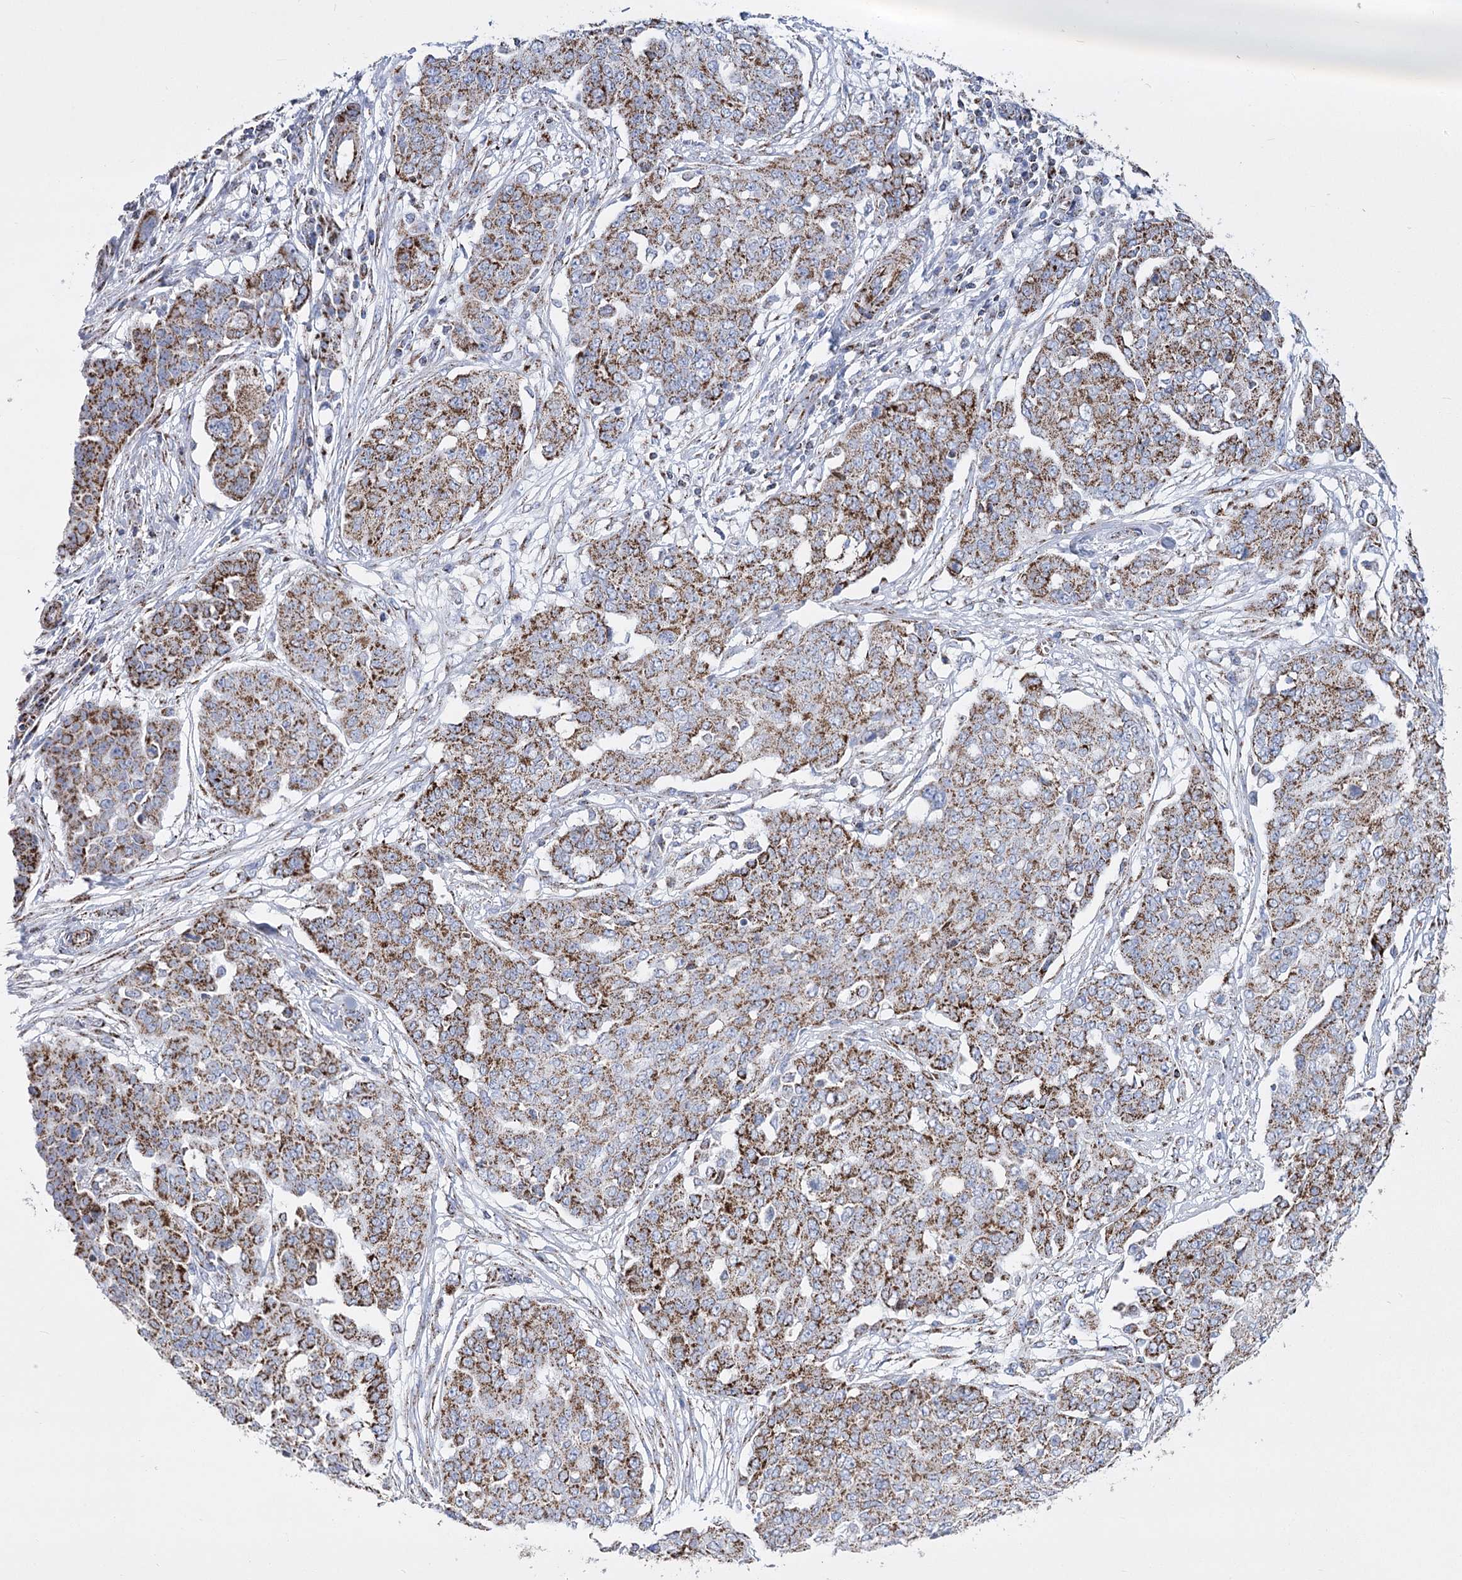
{"staining": {"intensity": "strong", "quantity": ">75%", "location": "cytoplasmic/membranous"}, "tissue": "ovarian cancer", "cell_type": "Tumor cells", "image_type": "cancer", "snomed": [{"axis": "morphology", "description": "Cystadenocarcinoma, serous, NOS"}, {"axis": "topography", "description": "Soft tissue"}, {"axis": "topography", "description": "Ovary"}], "caption": "Ovarian serous cystadenocarcinoma was stained to show a protein in brown. There is high levels of strong cytoplasmic/membranous expression in approximately >75% of tumor cells.", "gene": "PDHB", "patient": {"sex": "female", "age": 57}}